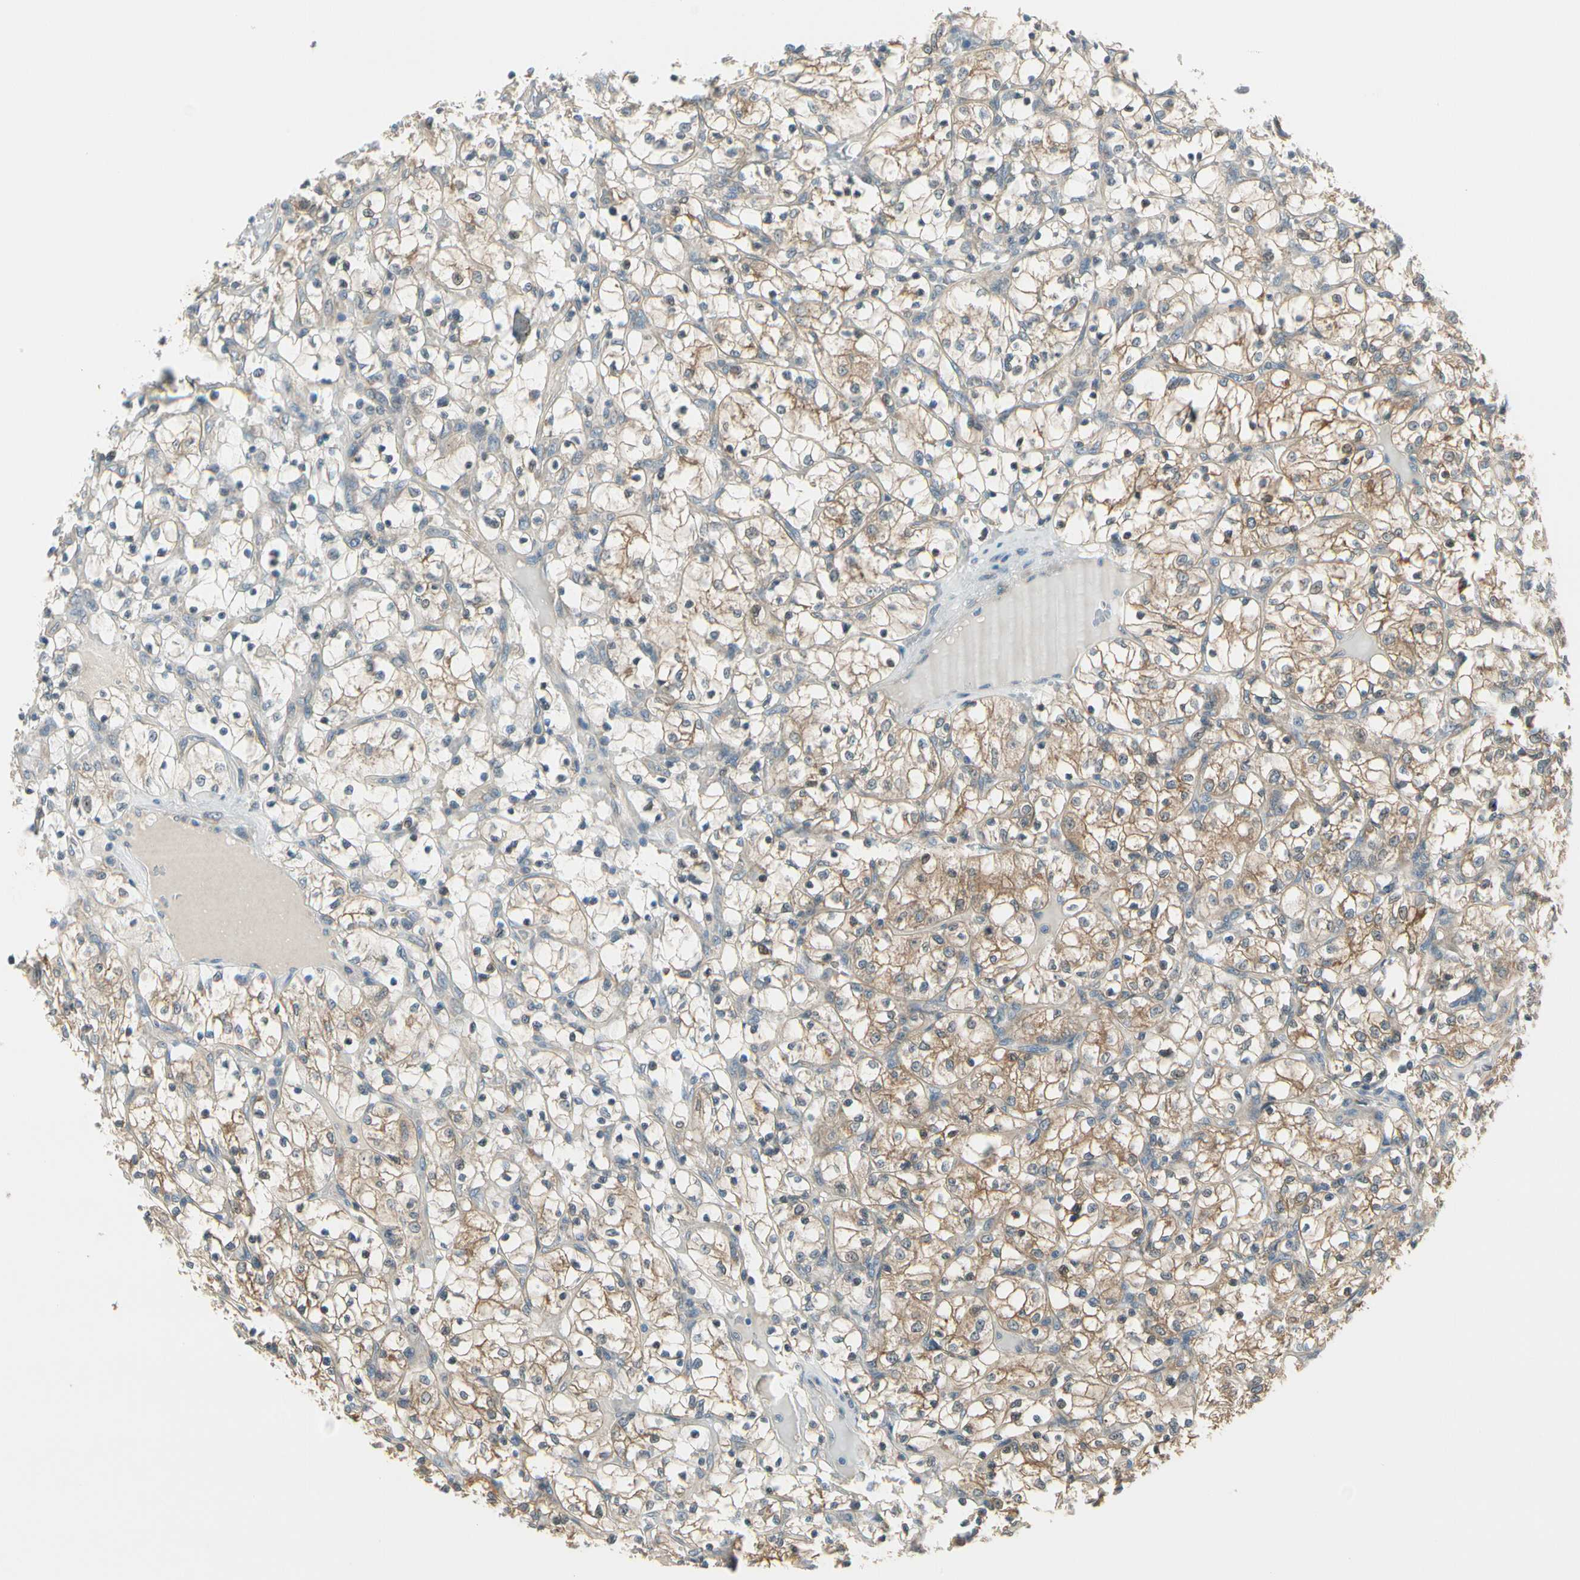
{"staining": {"intensity": "moderate", "quantity": ">75%", "location": "cytoplasmic/membranous"}, "tissue": "renal cancer", "cell_type": "Tumor cells", "image_type": "cancer", "snomed": [{"axis": "morphology", "description": "Adenocarcinoma, NOS"}, {"axis": "topography", "description": "Kidney"}], "caption": "Renal adenocarcinoma stained for a protein displays moderate cytoplasmic/membranous positivity in tumor cells.", "gene": "BNIP1", "patient": {"sex": "female", "age": 69}}